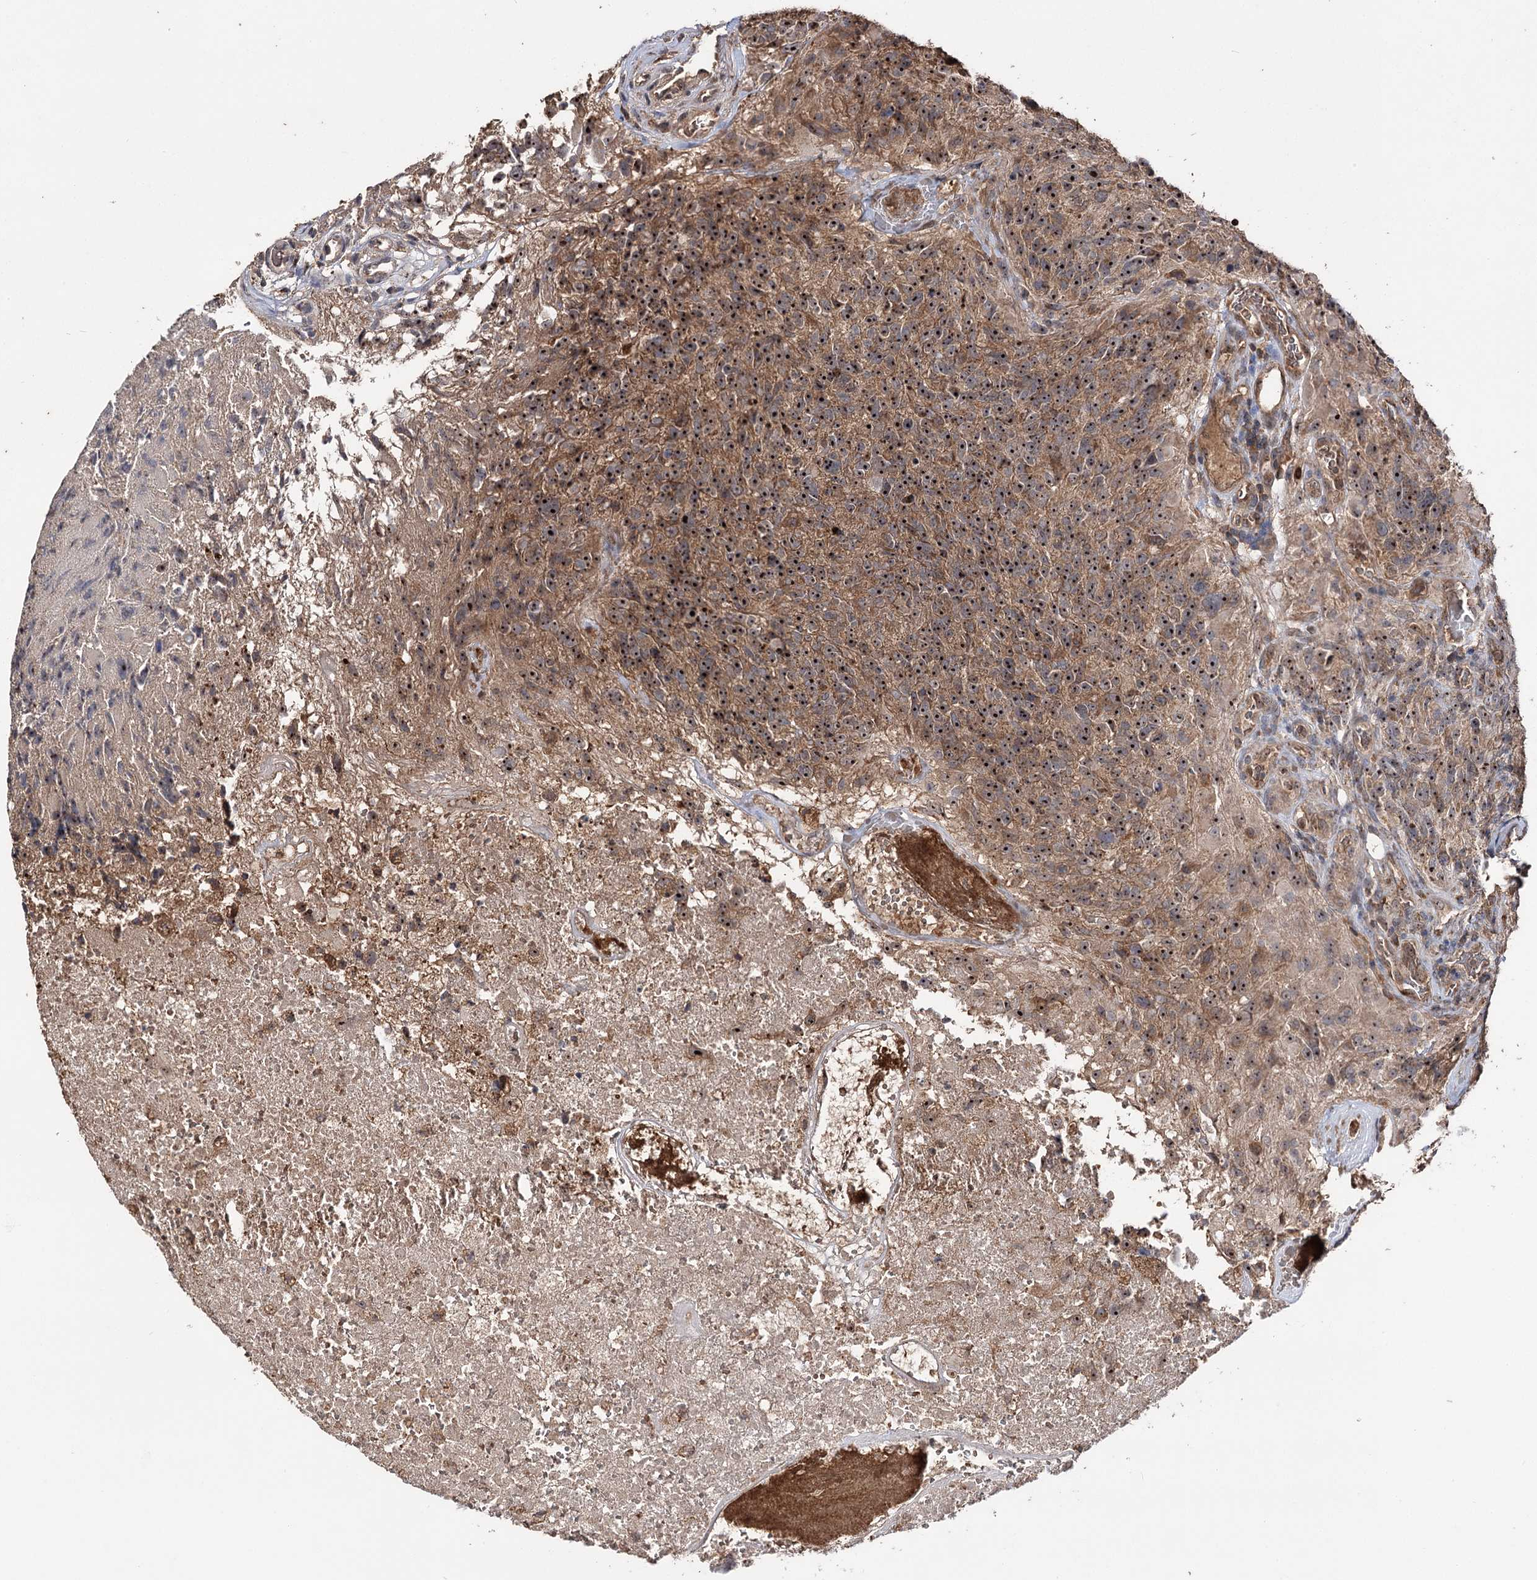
{"staining": {"intensity": "moderate", "quantity": ">75%", "location": "cytoplasmic/membranous,nuclear"}, "tissue": "glioma", "cell_type": "Tumor cells", "image_type": "cancer", "snomed": [{"axis": "morphology", "description": "Glioma, malignant, High grade"}, {"axis": "topography", "description": "Brain"}], "caption": "Immunohistochemical staining of human glioma displays medium levels of moderate cytoplasmic/membranous and nuclear expression in about >75% of tumor cells.", "gene": "FAM53B", "patient": {"sex": "male", "age": 76}}